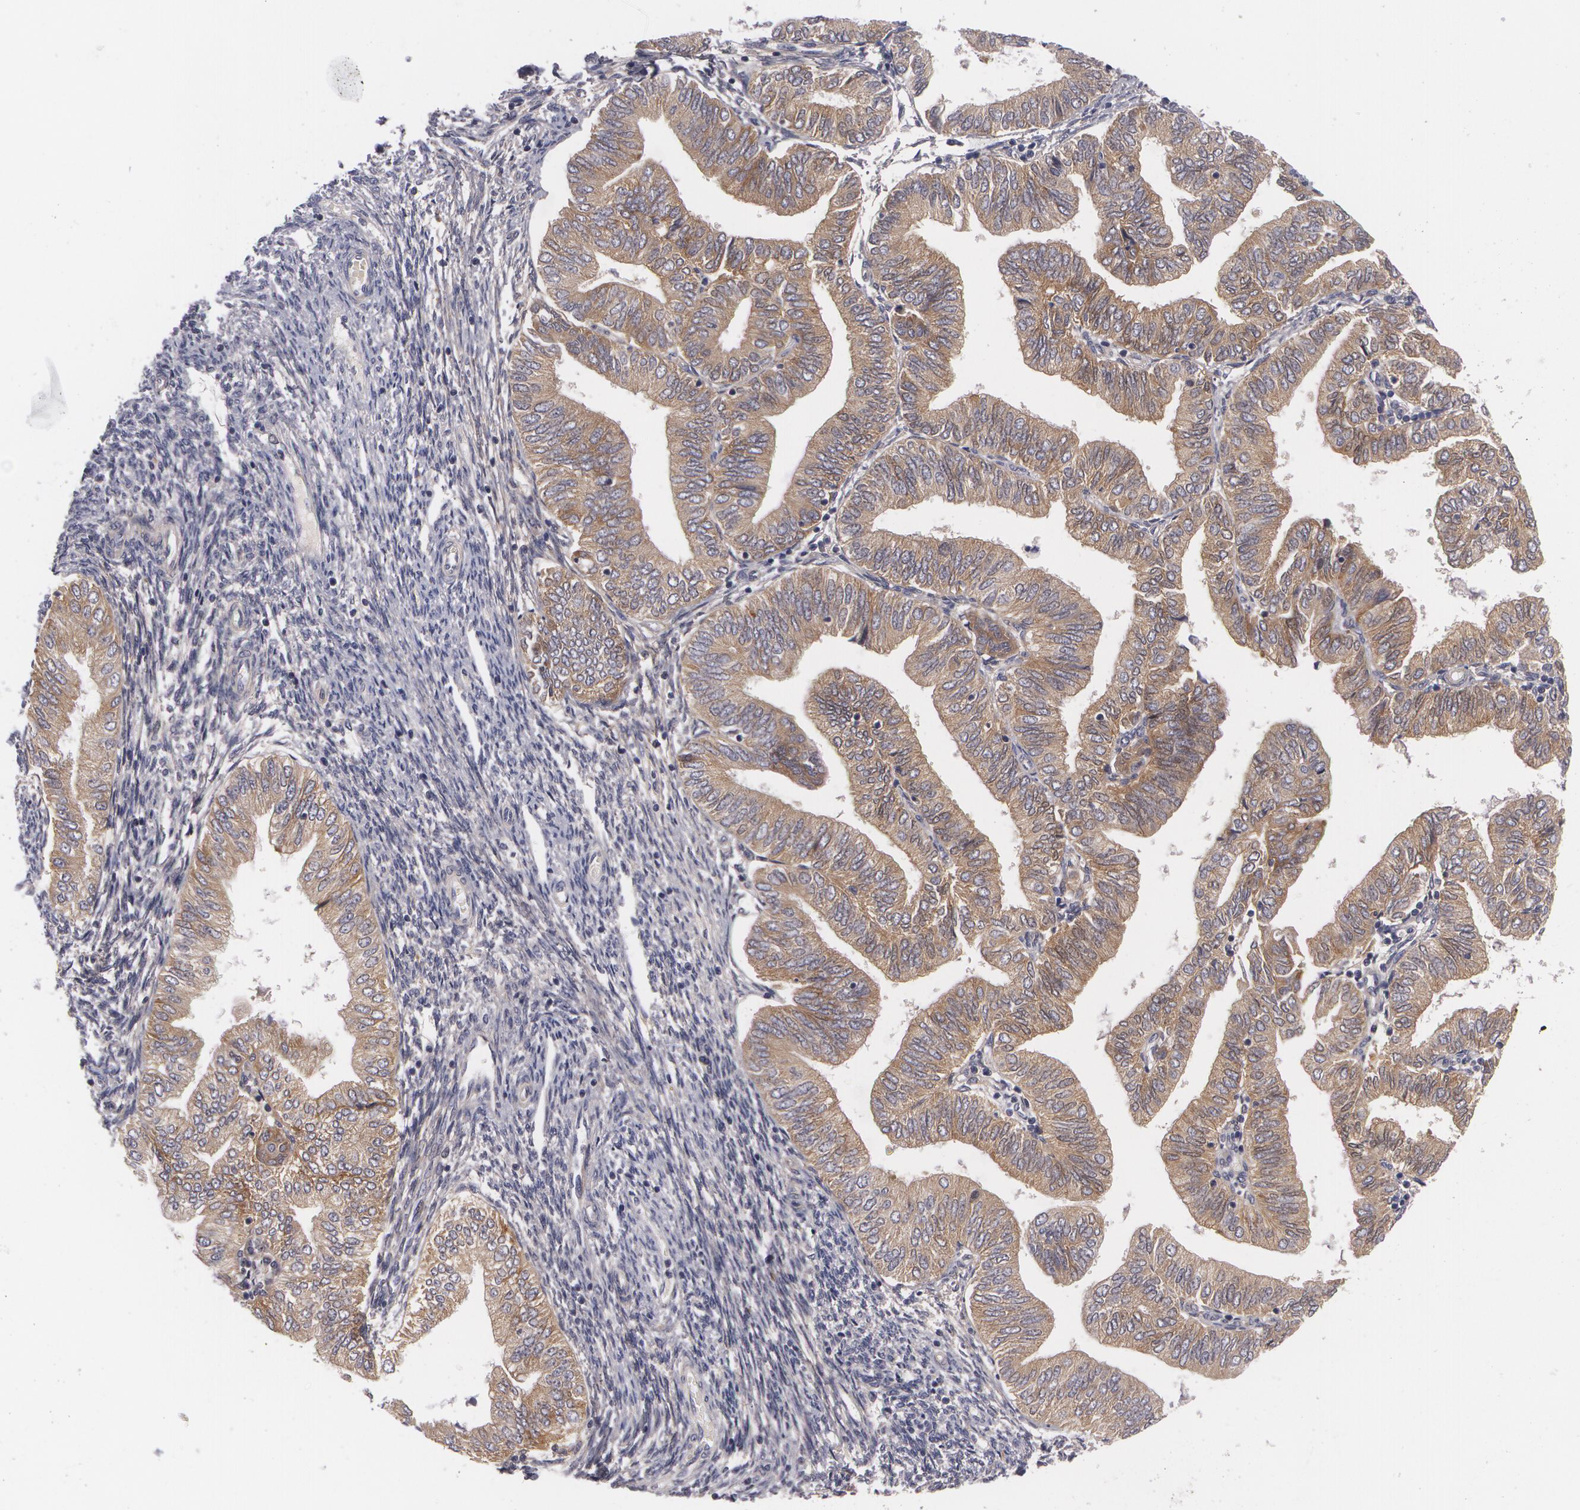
{"staining": {"intensity": "moderate", "quantity": ">75%", "location": "cytoplasmic/membranous"}, "tissue": "endometrial cancer", "cell_type": "Tumor cells", "image_type": "cancer", "snomed": [{"axis": "morphology", "description": "Adenocarcinoma, NOS"}, {"axis": "topography", "description": "Endometrium"}], "caption": "Immunohistochemical staining of human endometrial adenocarcinoma demonstrates medium levels of moderate cytoplasmic/membranous protein expression in approximately >75% of tumor cells.", "gene": "CASK", "patient": {"sex": "female", "age": 51}}